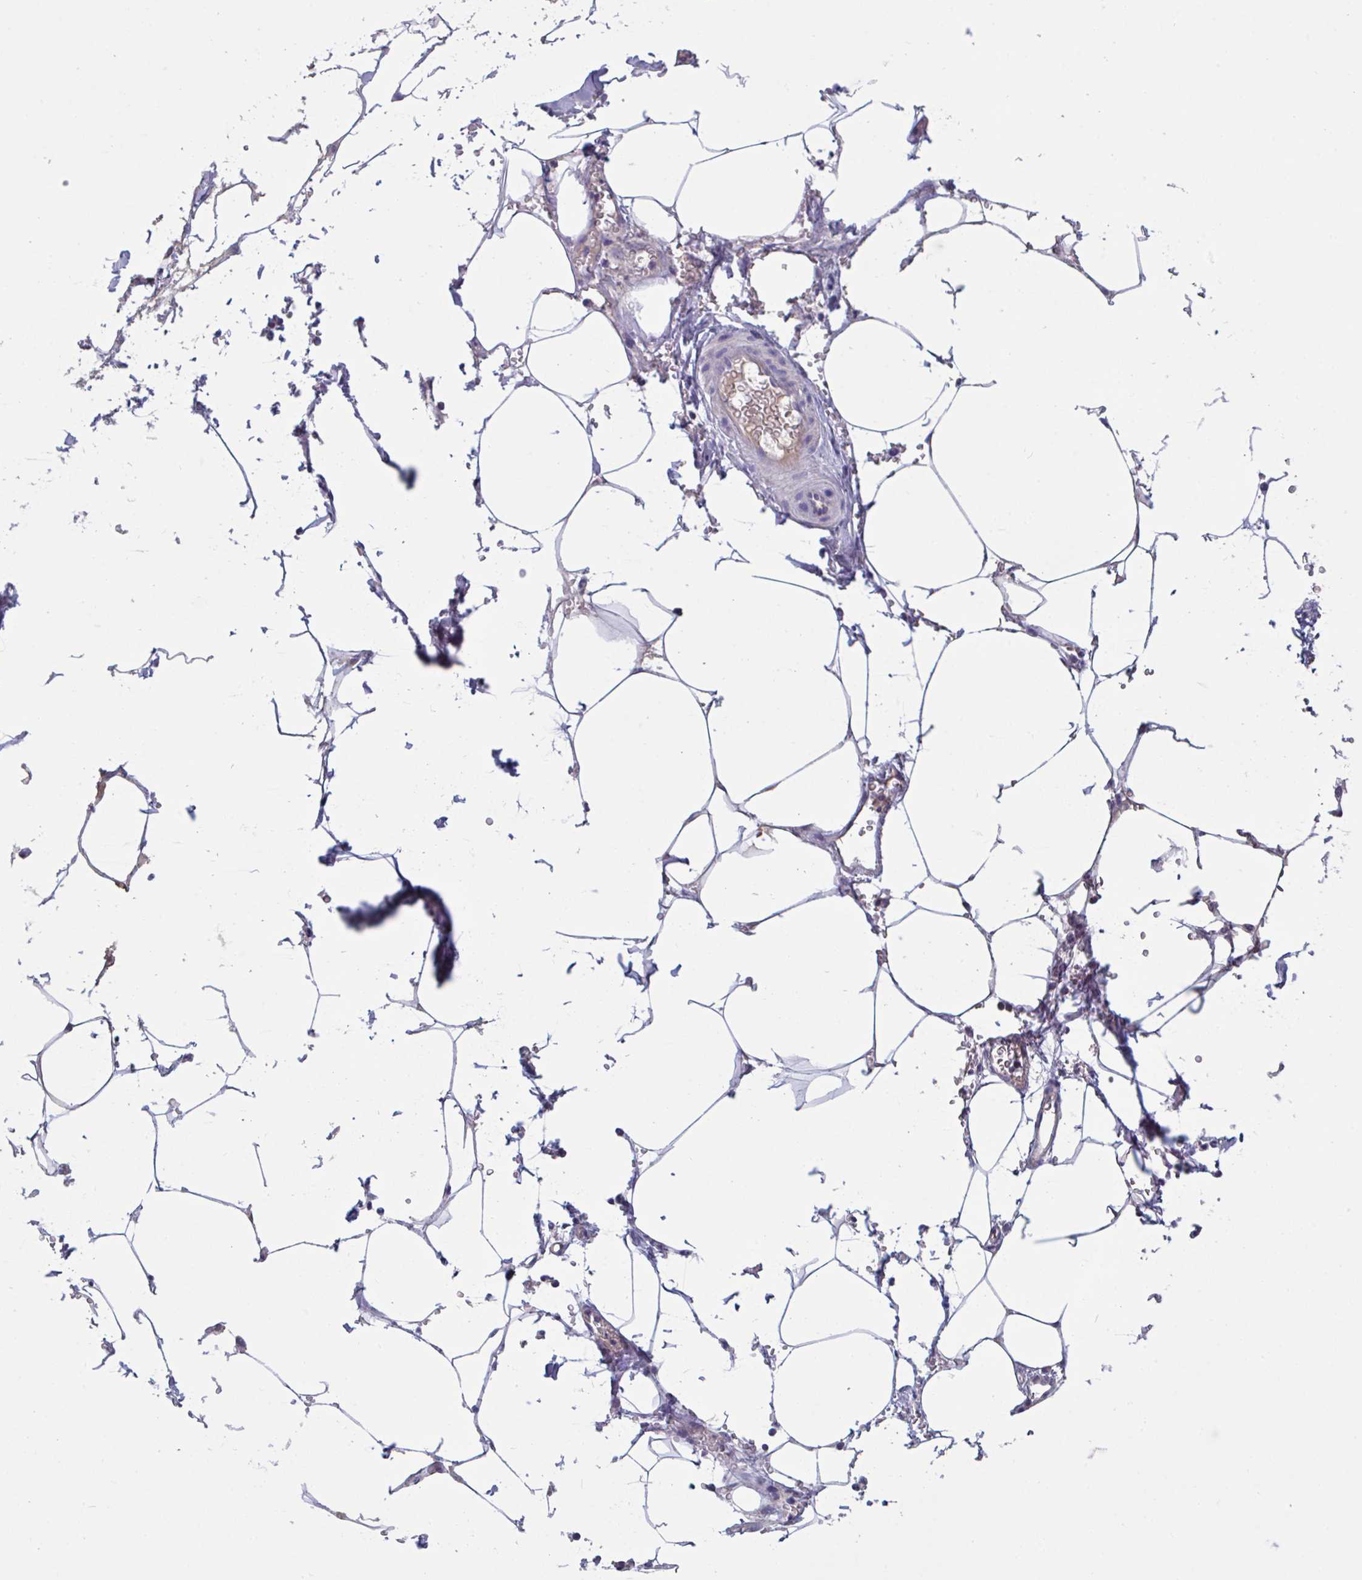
{"staining": {"intensity": "negative", "quantity": "none", "location": "none"}, "tissue": "adipose tissue", "cell_type": "Adipocytes", "image_type": "normal", "snomed": [{"axis": "morphology", "description": "Normal tissue, NOS"}, {"axis": "topography", "description": "Urinary bladder"}, {"axis": "topography", "description": "Peripheral nerve tissue"}], "caption": "IHC of unremarkable adipose tissue exhibits no expression in adipocytes.", "gene": "MS4A14", "patient": {"sex": "male", "age": 55}}